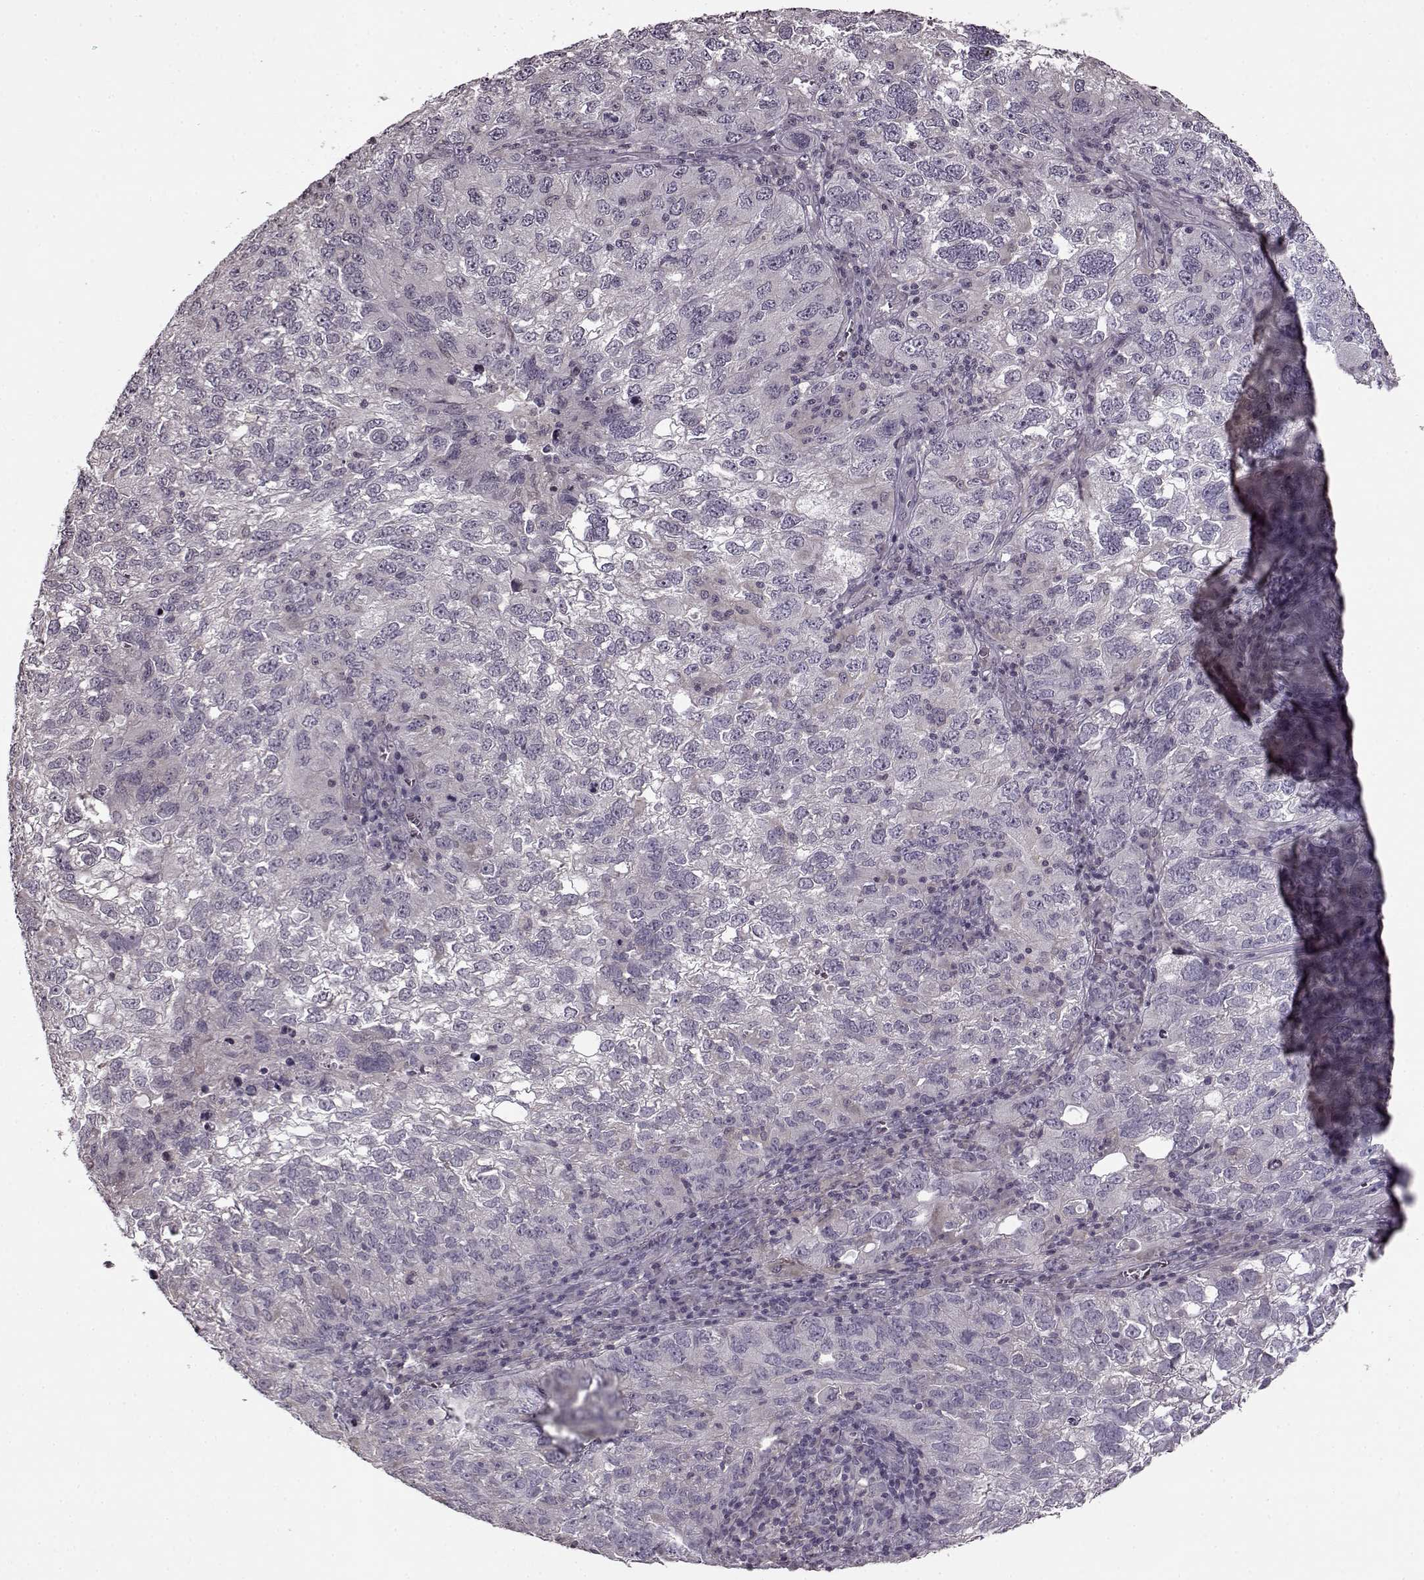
{"staining": {"intensity": "negative", "quantity": "none", "location": "none"}, "tissue": "cervical cancer", "cell_type": "Tumor cells", "image_type": "cancer", "snomed": [{"axis": "morphology", "description": "Squamous cell carcinoma, NOS"}, {"axis": "topography", "description": "Cervix"}], "caption": "This is a histopathology image of immunohistochemistry staining of cervical cancer, which shows no positivity in tumor cells.", "gene": "FSHB", "patient": {"sex": "female", "age": 55}}